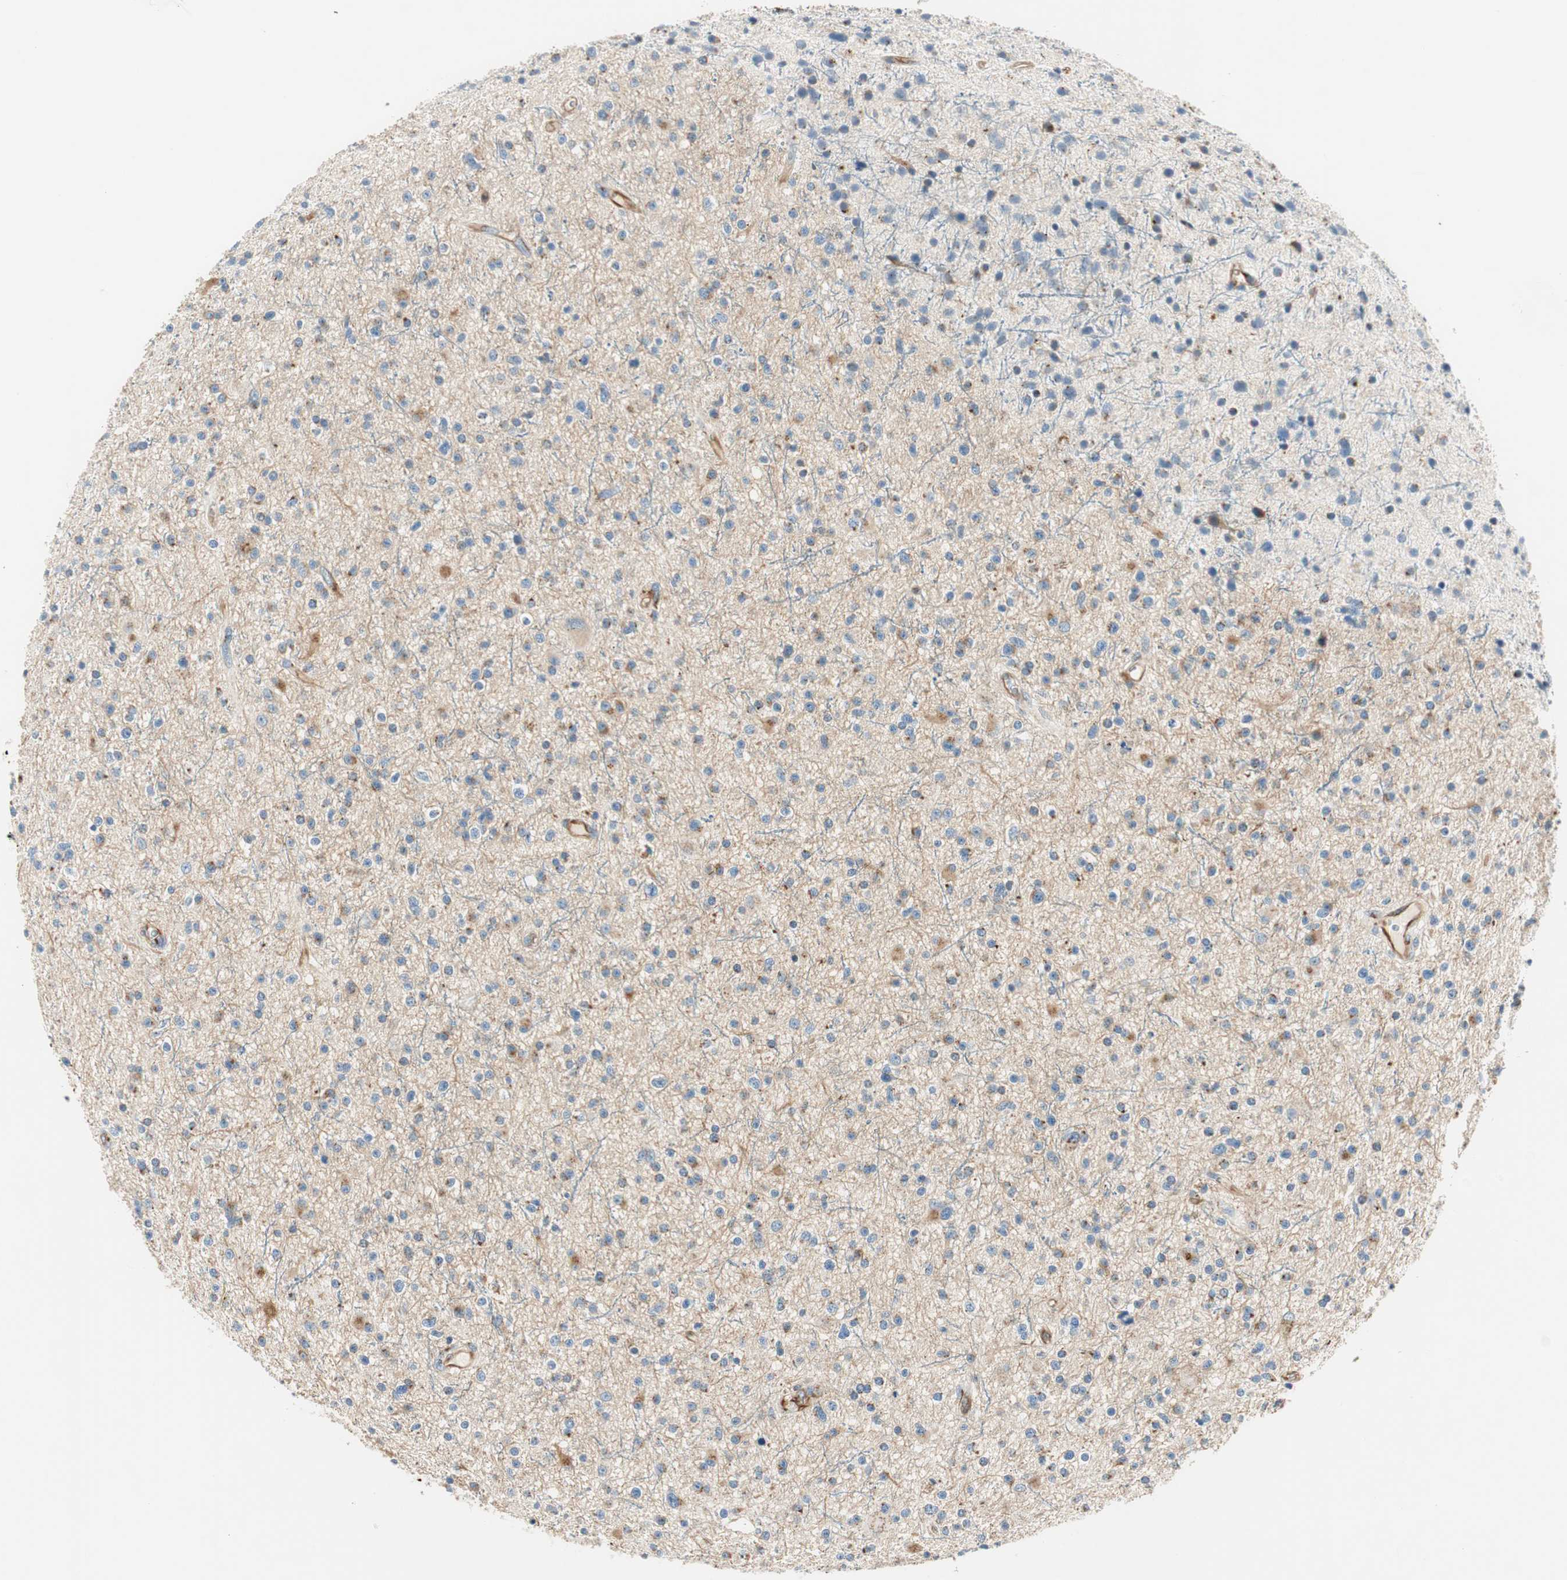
{"staining": {"intensity": "moderate", "quantity": "<25%", "location": "cytoplasmic/membranous"}, "tissue": "glioma", "cell_type": "Tumor cells", "image_type": "cancer", "snomed": [{"axis": "morphology", "description": "Glioma, malignant, High grade"}, {"axis": "topography", "description": "Brain"}], "caption": "Protein expression analysis of human high-grade glioma (malignant) reveals moderate cytoplasmic/membranous positivity in about <25% of tumor cells. (Brightfield microscopy of DAB IHC at high magnification).", "gene": "TMF1", "patient": {"sex": "male", "age": 33}}